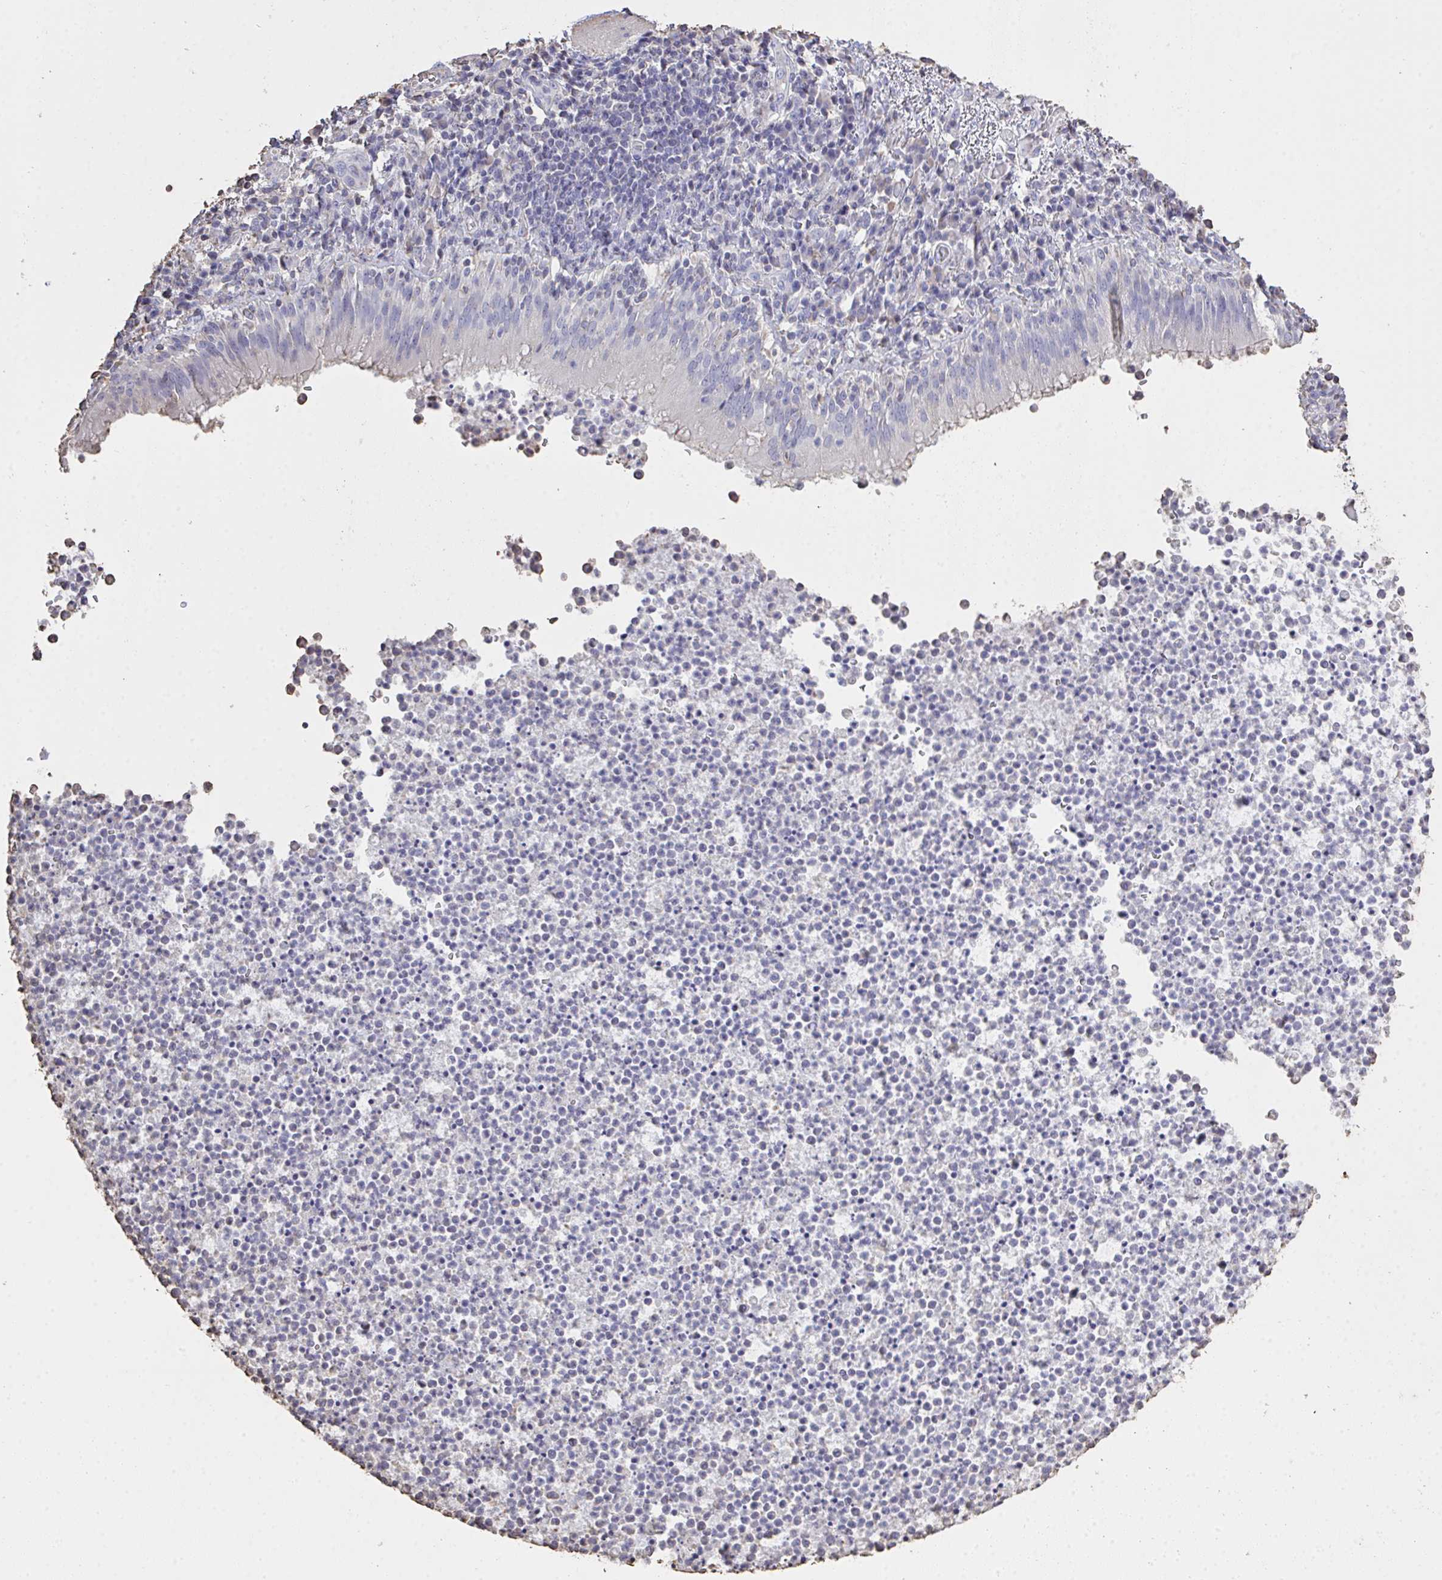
{"staining": {"intensity": "negative", "quantity": "none", "location": "none"}, "tissue": "bronchus", "cell_type": "Respiratory epithelial cells", "image_type": "normal", "snomed": [{"axis": "morphology", "description": "Normal tissue, NOS"}, {"axis": "topography", "description": "Cartilage tissue"}, {"axis": "topography", "description": "Bronchus"}], "caption": "A histopathology image of human bronchus is negative for staining in respiratory epithelial cells. (DAB immunohistochemistry (IHC), high magnification).", "gene": "IL23R", "patient": {"sex": "male", "age": 56}}